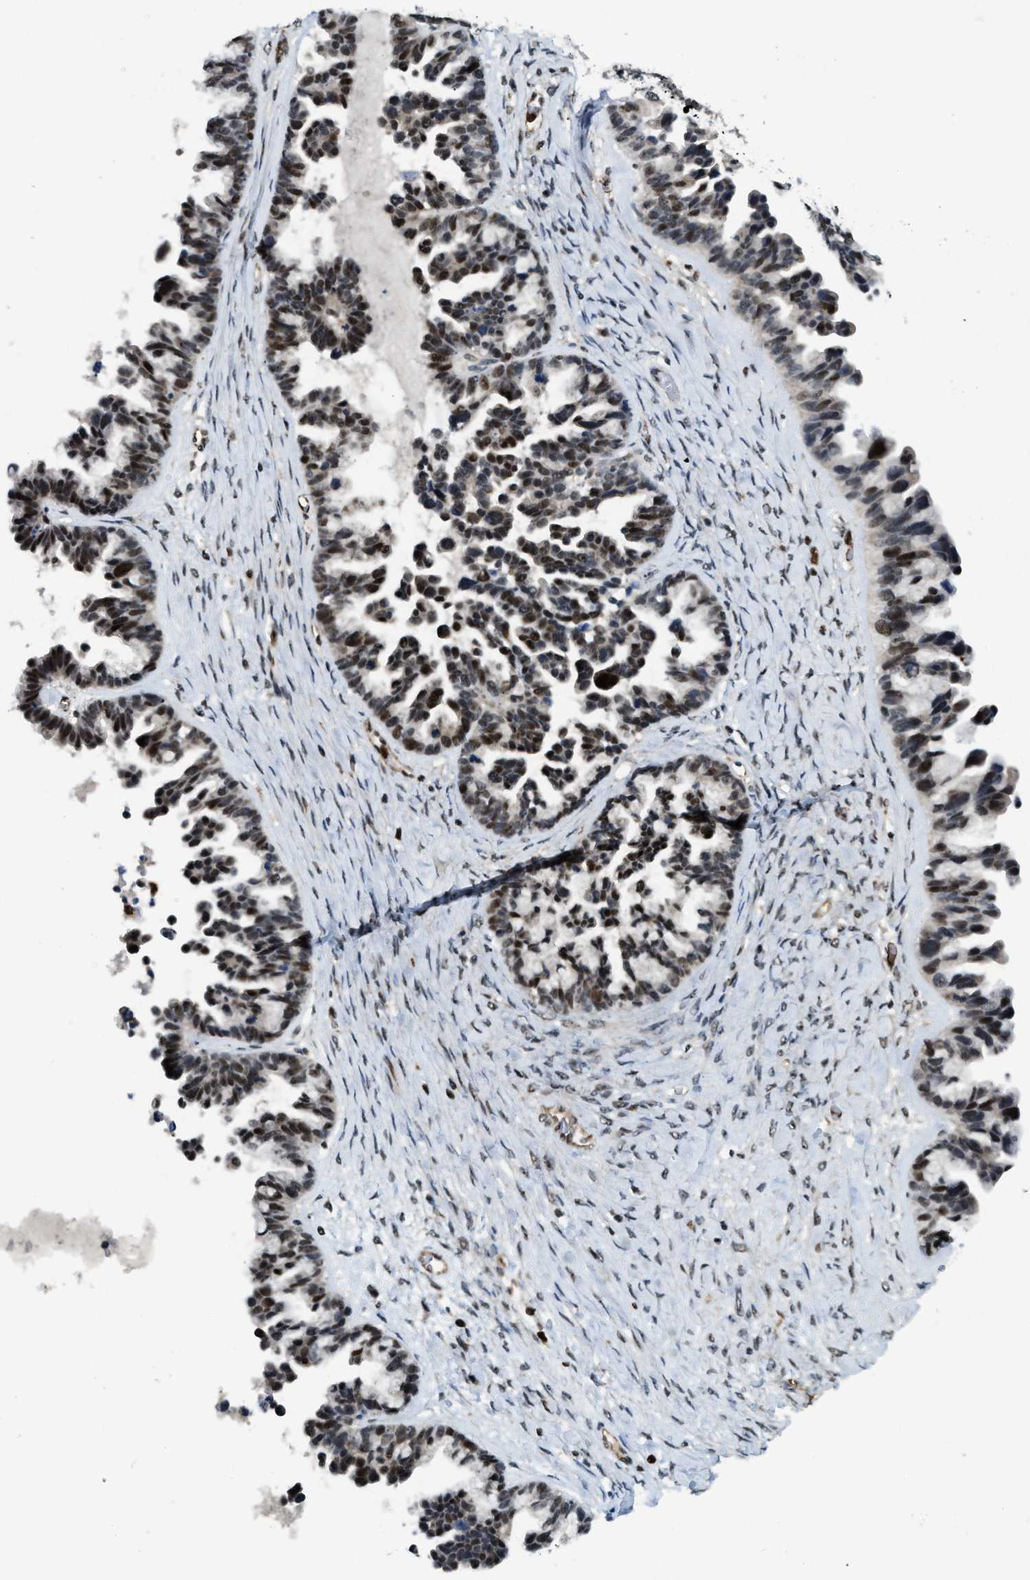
{"staining": {"intensity": "moderate", "quantity": "25%-75%", "location": "nuclear"}, "tissue": "ovarian cancer", "cell_type": "Tumor cells", "image_type": "cancer", "snomed": [{"axis": "morphology", "description": "Cystadenocarcinoma, serous, NOS"}, {"axis": "topography", "description": "Ovary"}], "caption": "Protein expression analysis of ovarian cancer (serous cystadenocarcinoma) demonstrates moderate nuclear positivity in approximately 25%-75% of tumor cells.", "gene": "E2F1", "patient": {"sex": "female", "age": 56}}